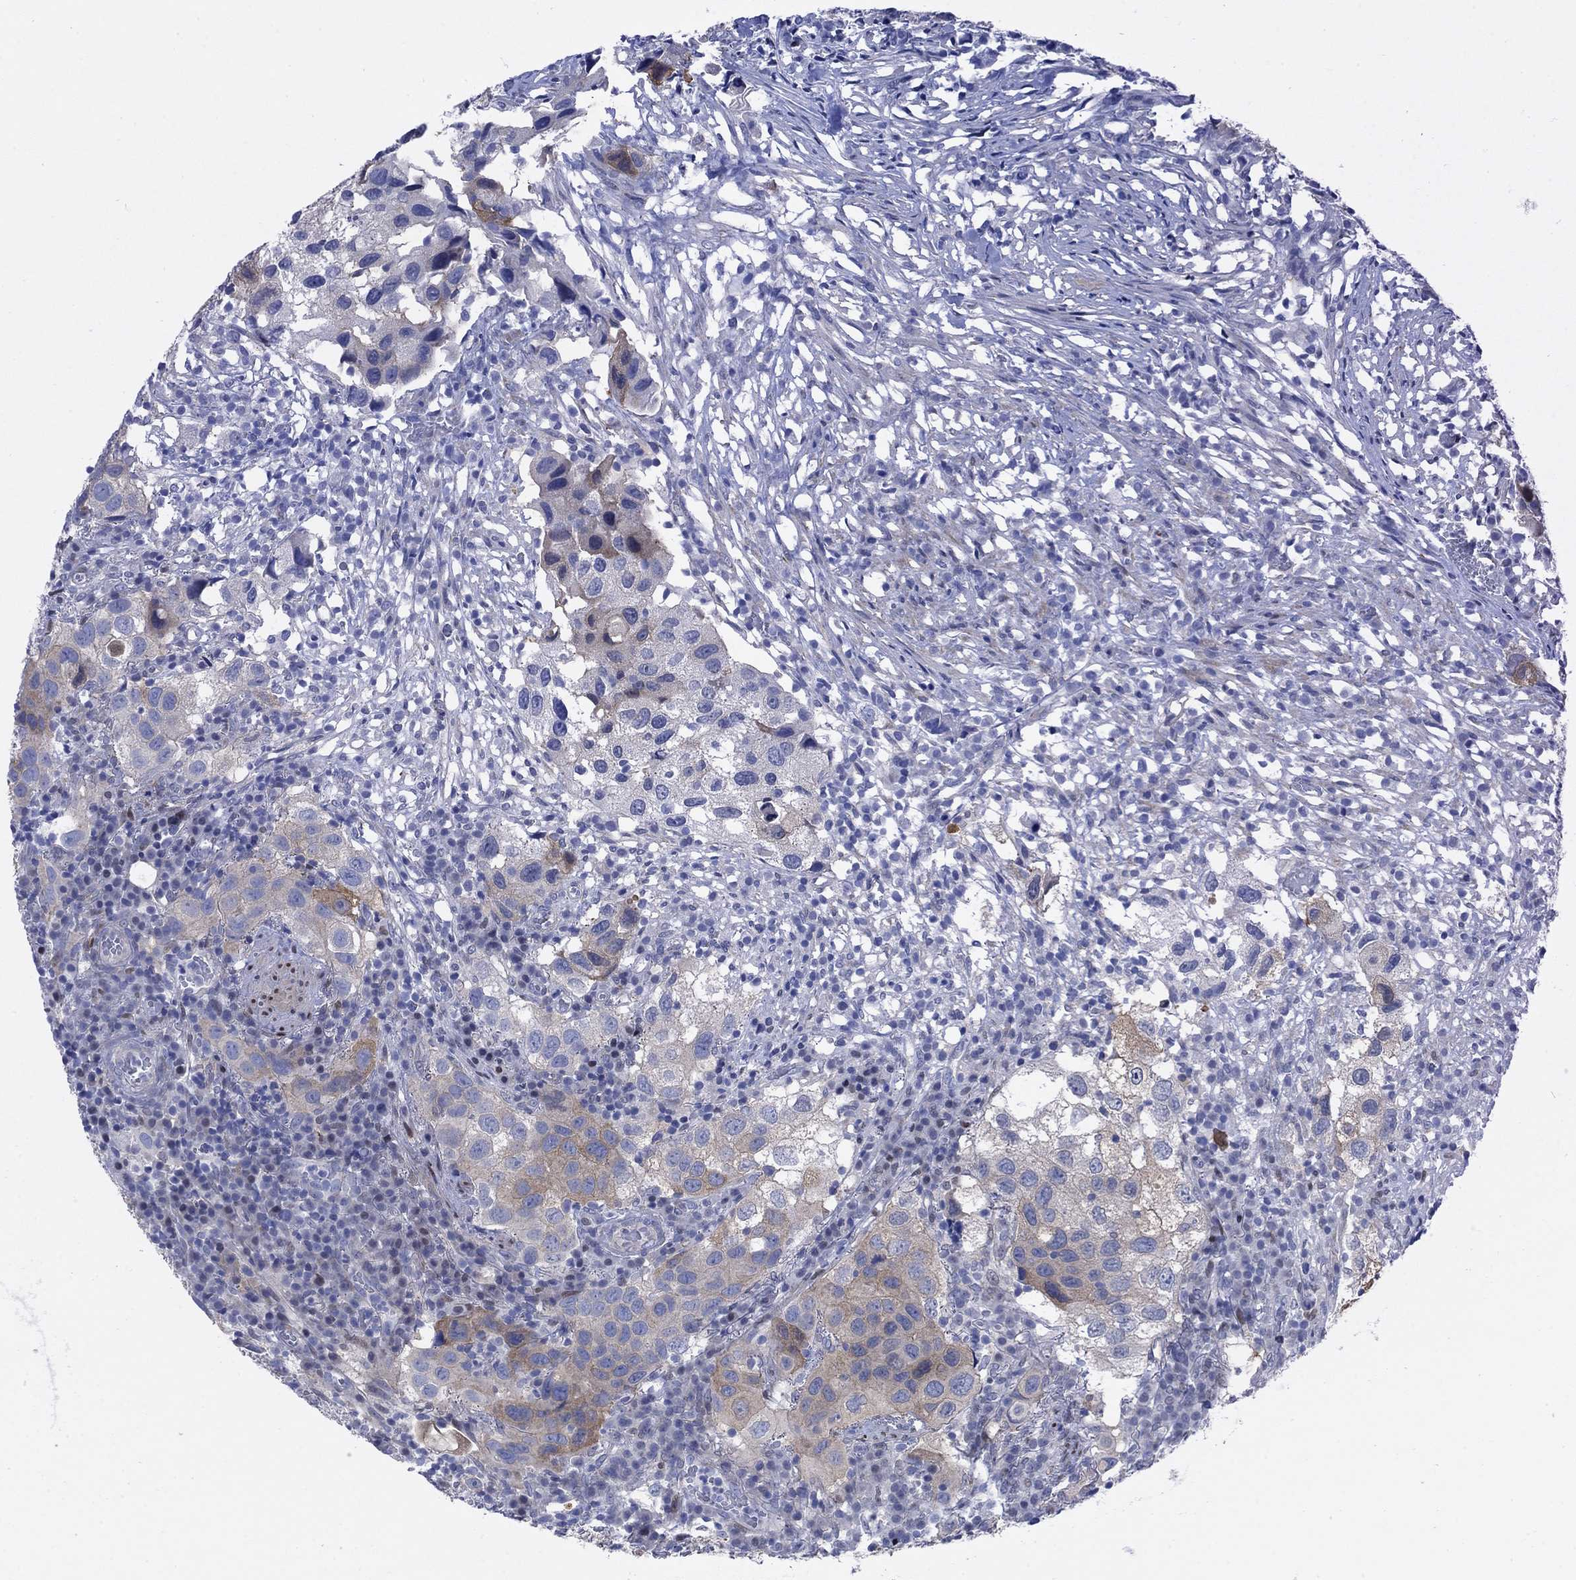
{"staining": {"intensity": "moderate", "quantity": "<25%", "location": "cytoplasmic/membranous"}, "tissue": "urothelial cancer", "cell_type": "Tumor cells", "image_type": "cancer", "snomed": [{"axis": "morphology", "description": "Urothelial carcinoma, High grade"}, {"axis": "topography", "description": "Urinary bladder"}], "caption": "Urothelial cancer stained with a protein marker demonstrates moderate staining in tumor cells.", "gene": "MYO3A", "patient": {"sex": "male", "age": 79}}